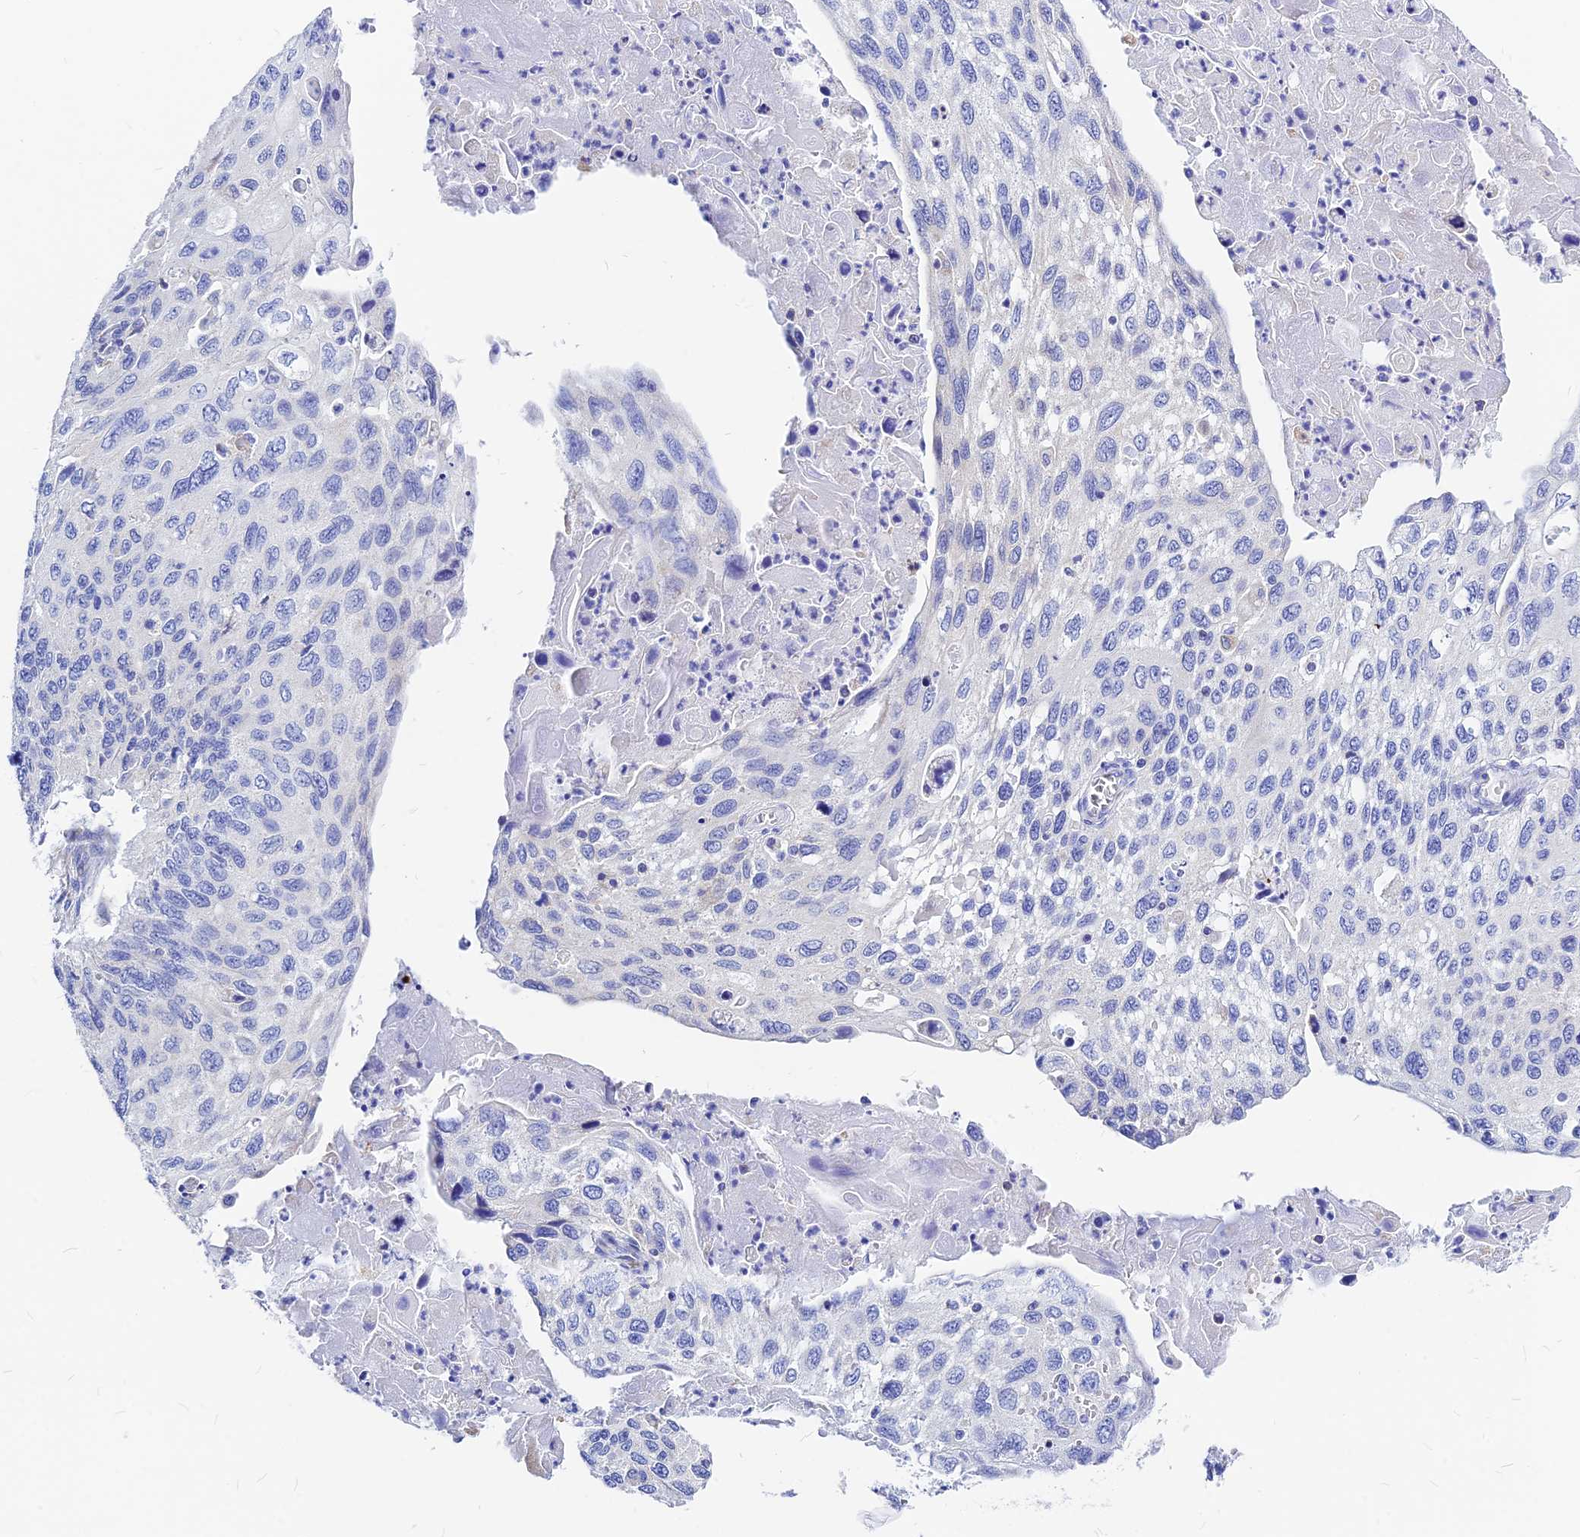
{"staining": {"intensity": "negative", "quantity": "none", "location": "none"}, "tissue": "cervical cancer", "cell_type": "Tumor cells", "image_type": "cancer", "snomed": [{"axis": "morphology", "description": "Squamous cell carcinoma, NOS"}, {"axis": "topography", "description": "Cervix"}], "caption": "Immunohistochemistry micrograph of neoplastic tissue: squamous cell carcinoma (cervical) stained with DAB (3,3'-diaminobenzidine) displays no significant protein staining in tumor cells.", "gene": "CNOT6", "patient": {"sex": "female", "age": 70}}